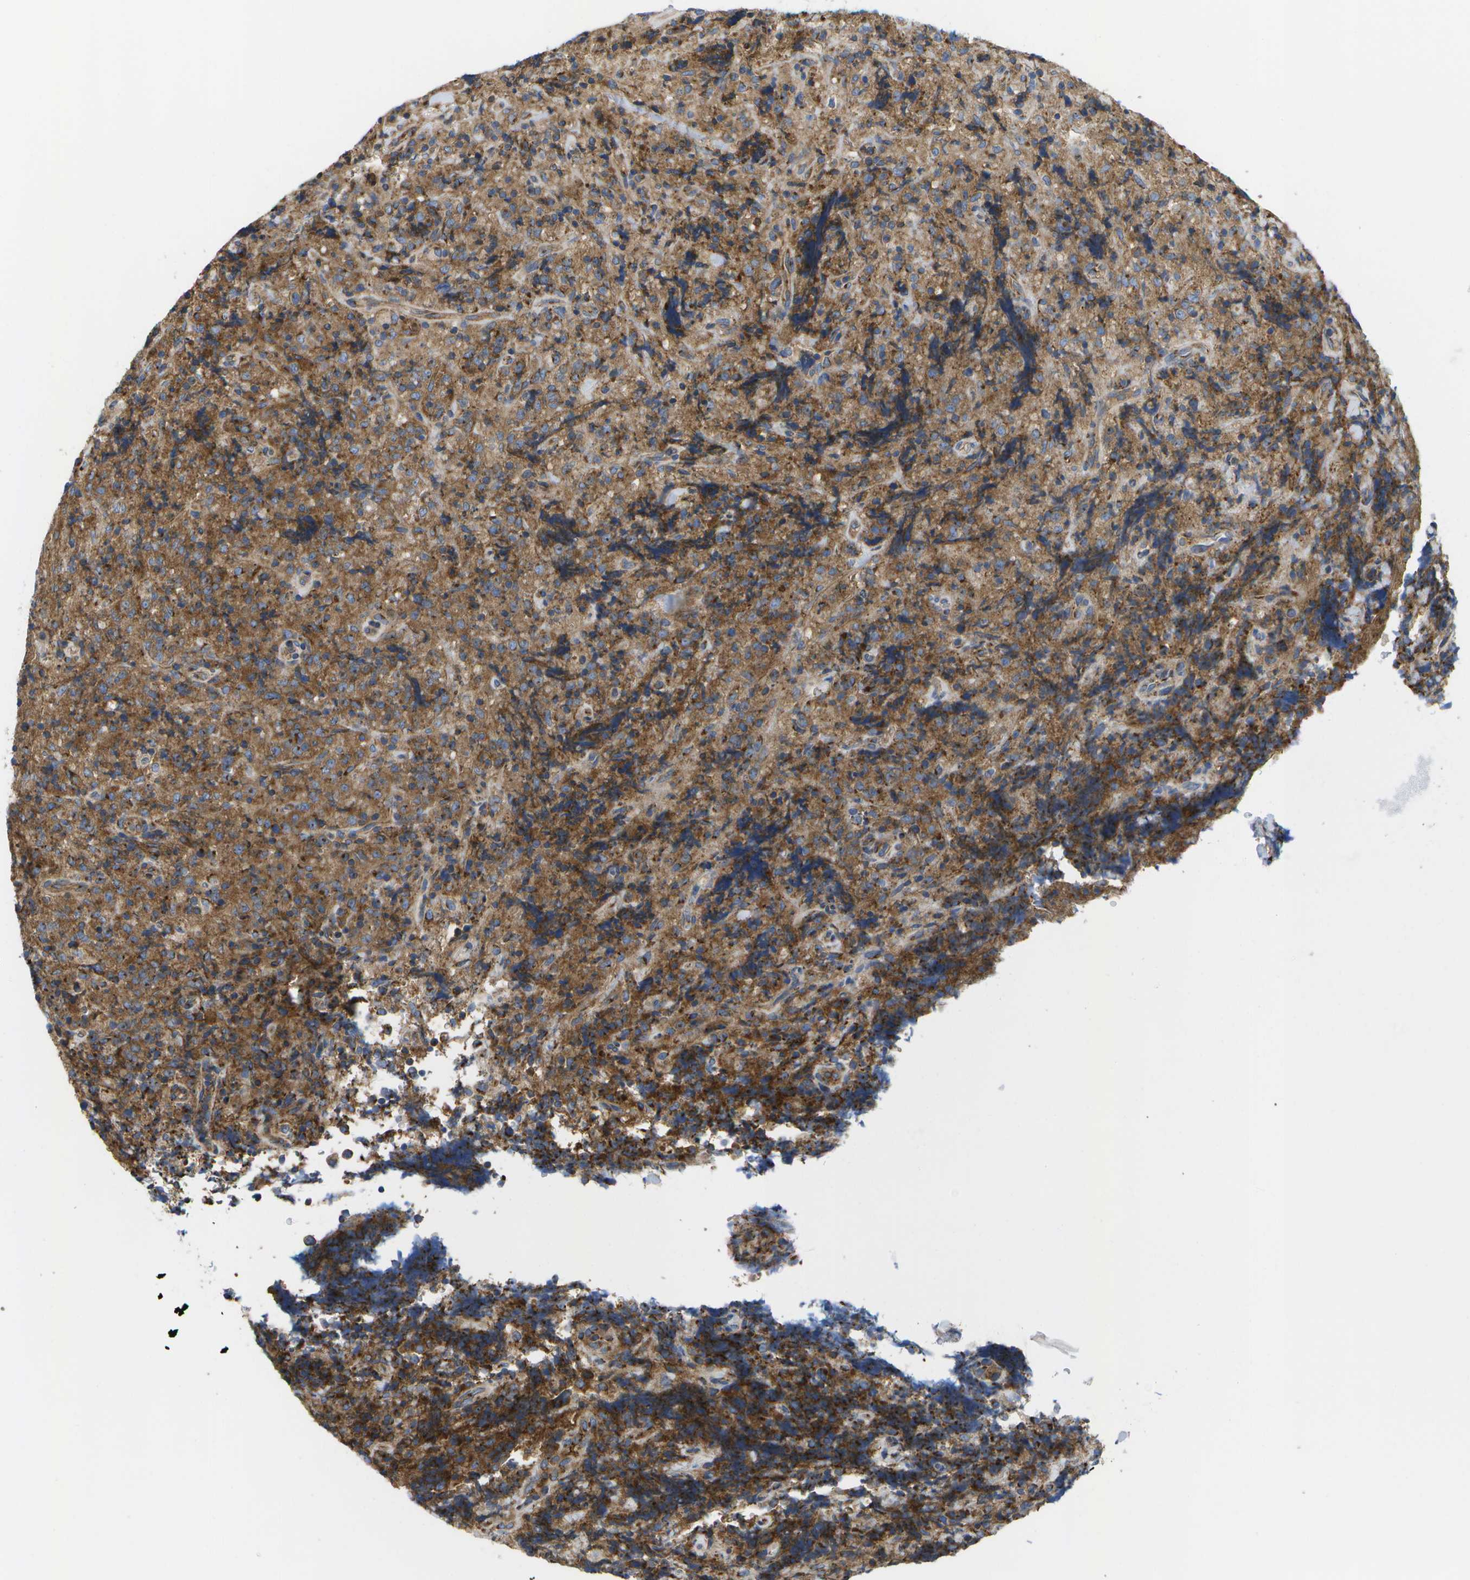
{"staining": {"intensity": "moderate", "quantity": ">75%", "location": "cytoplasmic/membranous"}, "tissue": "lymphoma", "cell_type": "Tumor cells", "image_type": "cancer", "snomed": [{"axis": "morphology", "description": "Malignant lymphoma, non-Hodgkin's type, High grade"}, {"axis": "topography", "description": "Tonsil"}], "caption": "The photomicrograph demonstrates immunohistochemical staining of malignant lymphoma, non-Hodgkin's type (high-grade). There is moderate cytoplasmic/membranous expression is present in approximately >75% of tumor cells.", "gene": "BST2", "patient": {"sex": "female", "age": 36}}